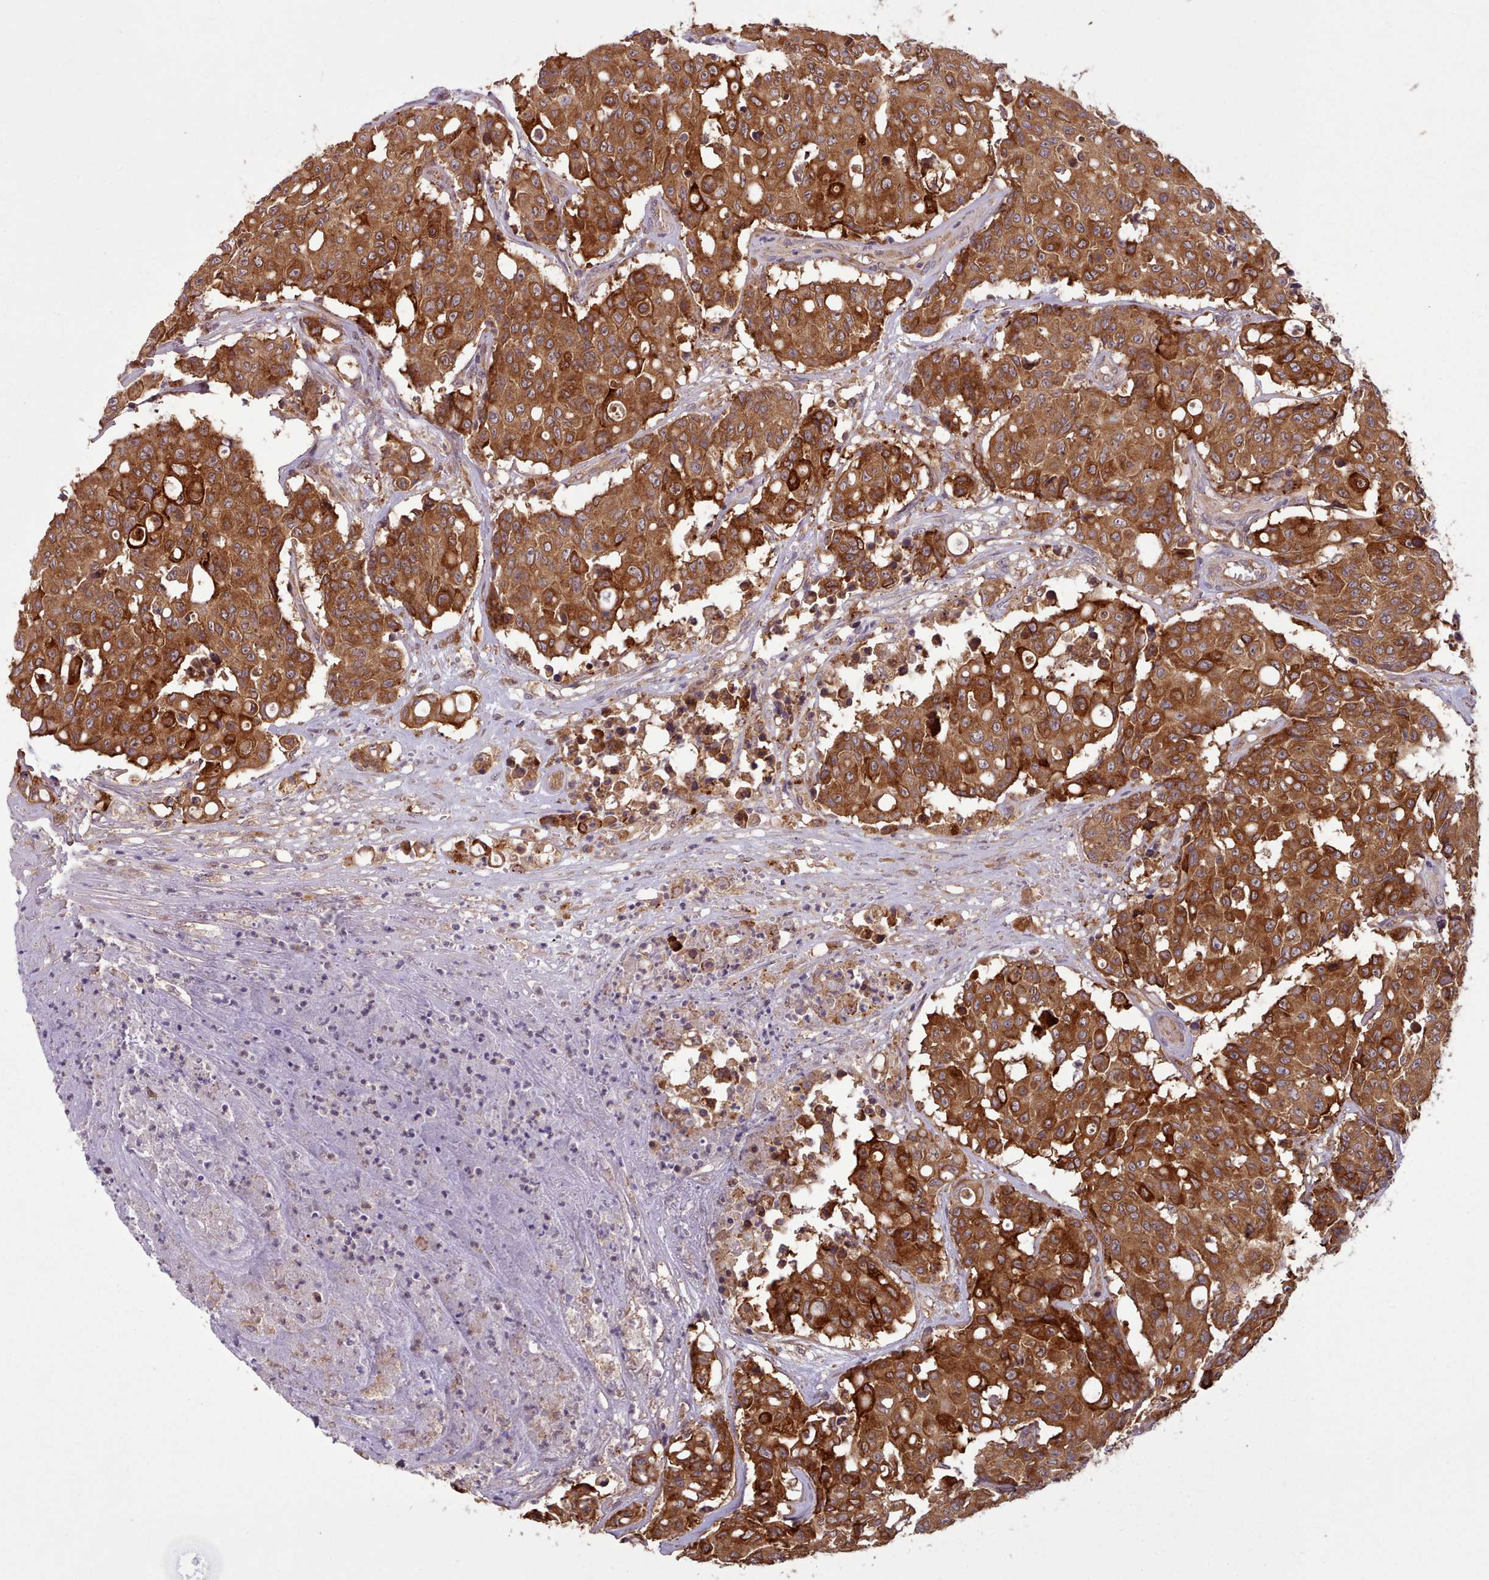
{"staining": {"intensity": "strong", "quantity": ">75%", "location": "cytoplasmic/membranous"}, "tissue": "colorectal cancer", "cell_type": "Tumor cells", "image_type": "cancer", "snomed": [{"axis": "morphology", "description": "Adenocarcinoma, NOS"}, {"axis": "topography", "description": "Colon"}], "caption": "The immunohistochemical stain highlights strong cytoplasmic/membranous positivity in tumor cells of colorectal cancer (adenocarcinoma) tissue.", "gene": "CRYBG1", "patient": {"sex": "male", "age": 51}}